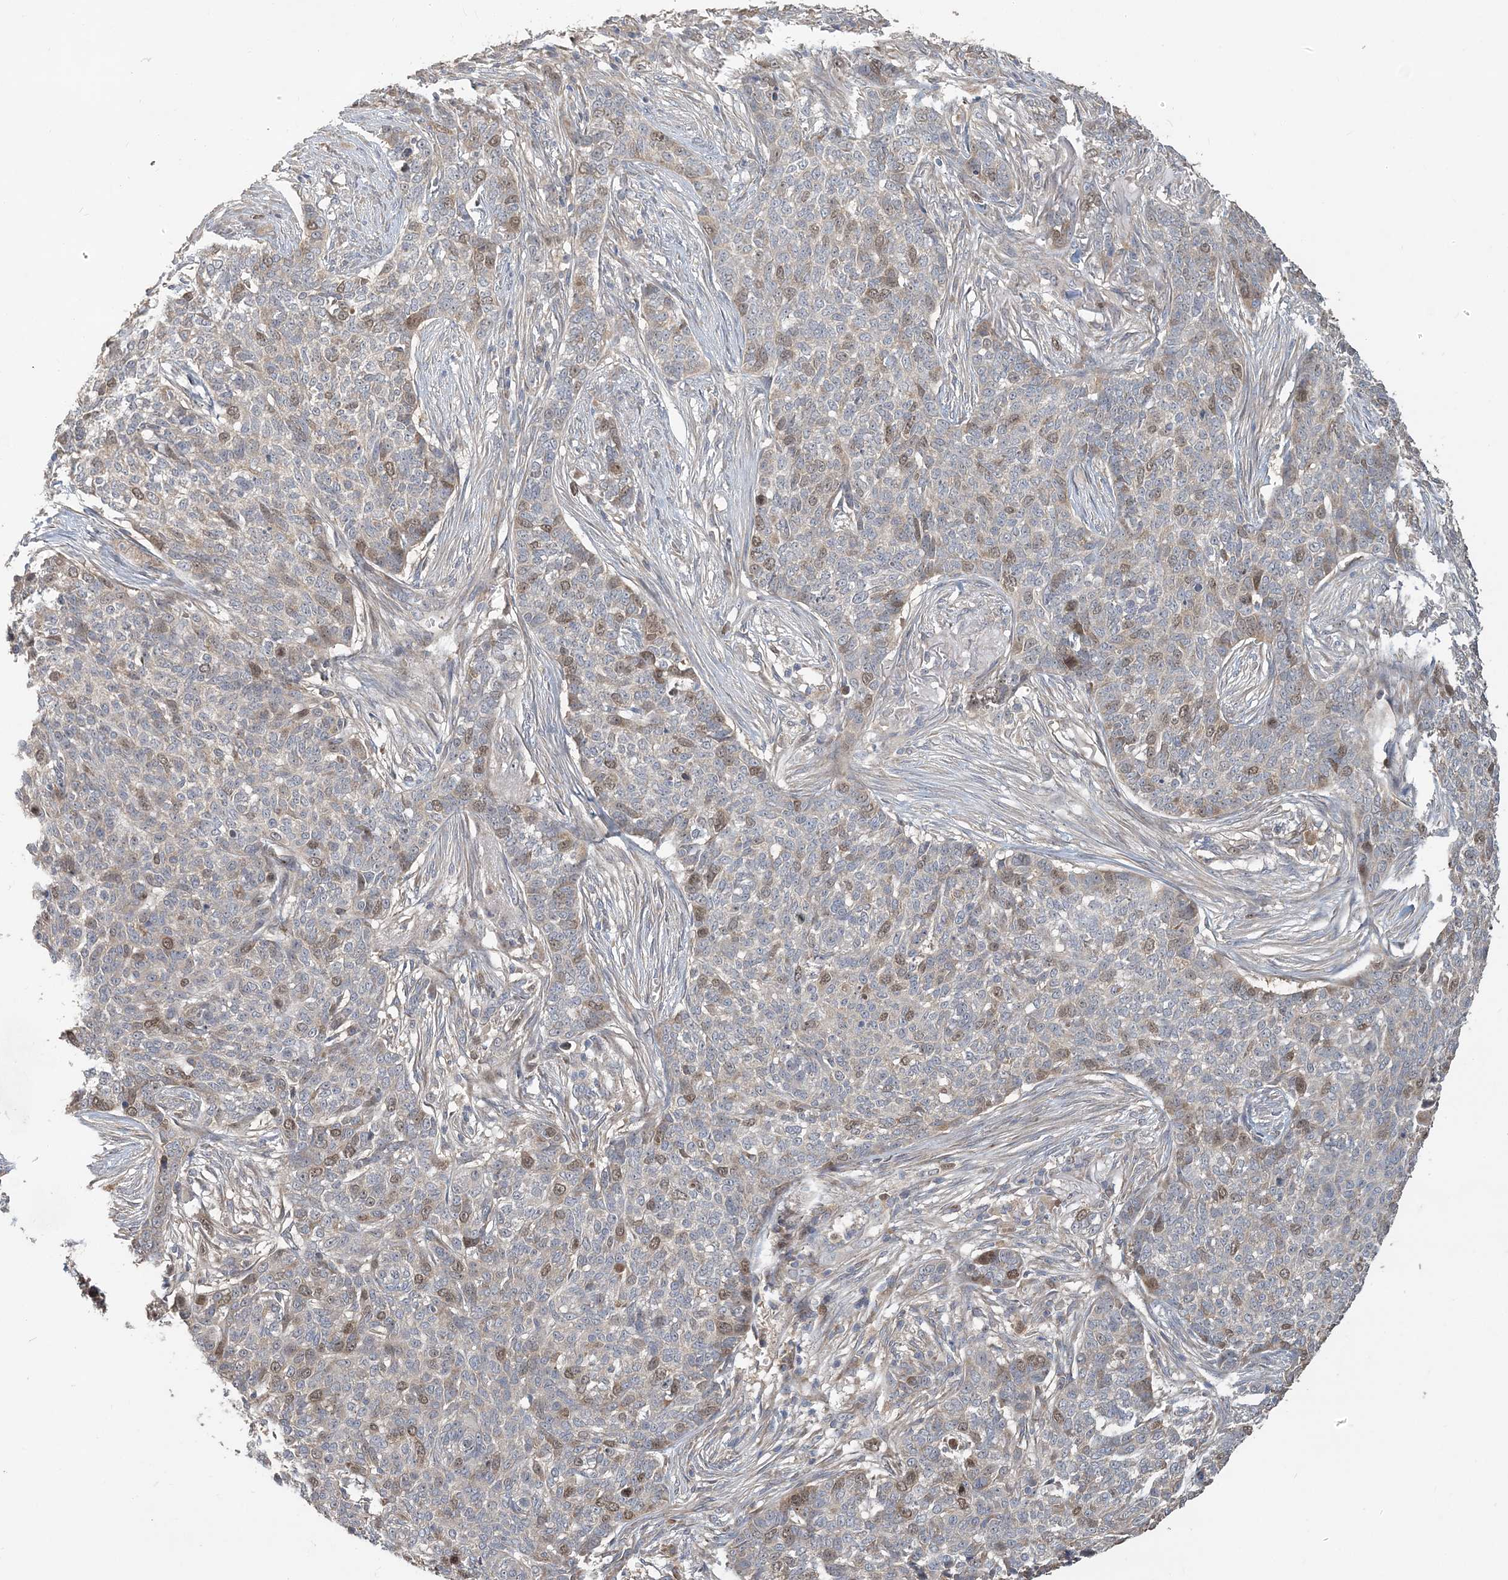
{"staining": {"intensity": "moderate", "quantity": "<25%", "location": "nuclear"}, "tissue": "skin cancer", "cell_type": "Tumor cells", "image_type": "cancer", "snomed": [{"axis": "morphology", "description": "Basal cell carcinoma"}, {"axis": "topography", "description": "Skin"}], "caption": "Tumor cells exhibit moderate nuclear expression in approximately <25% of cells in skin basal cell carcinoma.", "gene": "TRAIP", "patient": {"sex": "male", "age": 85}}